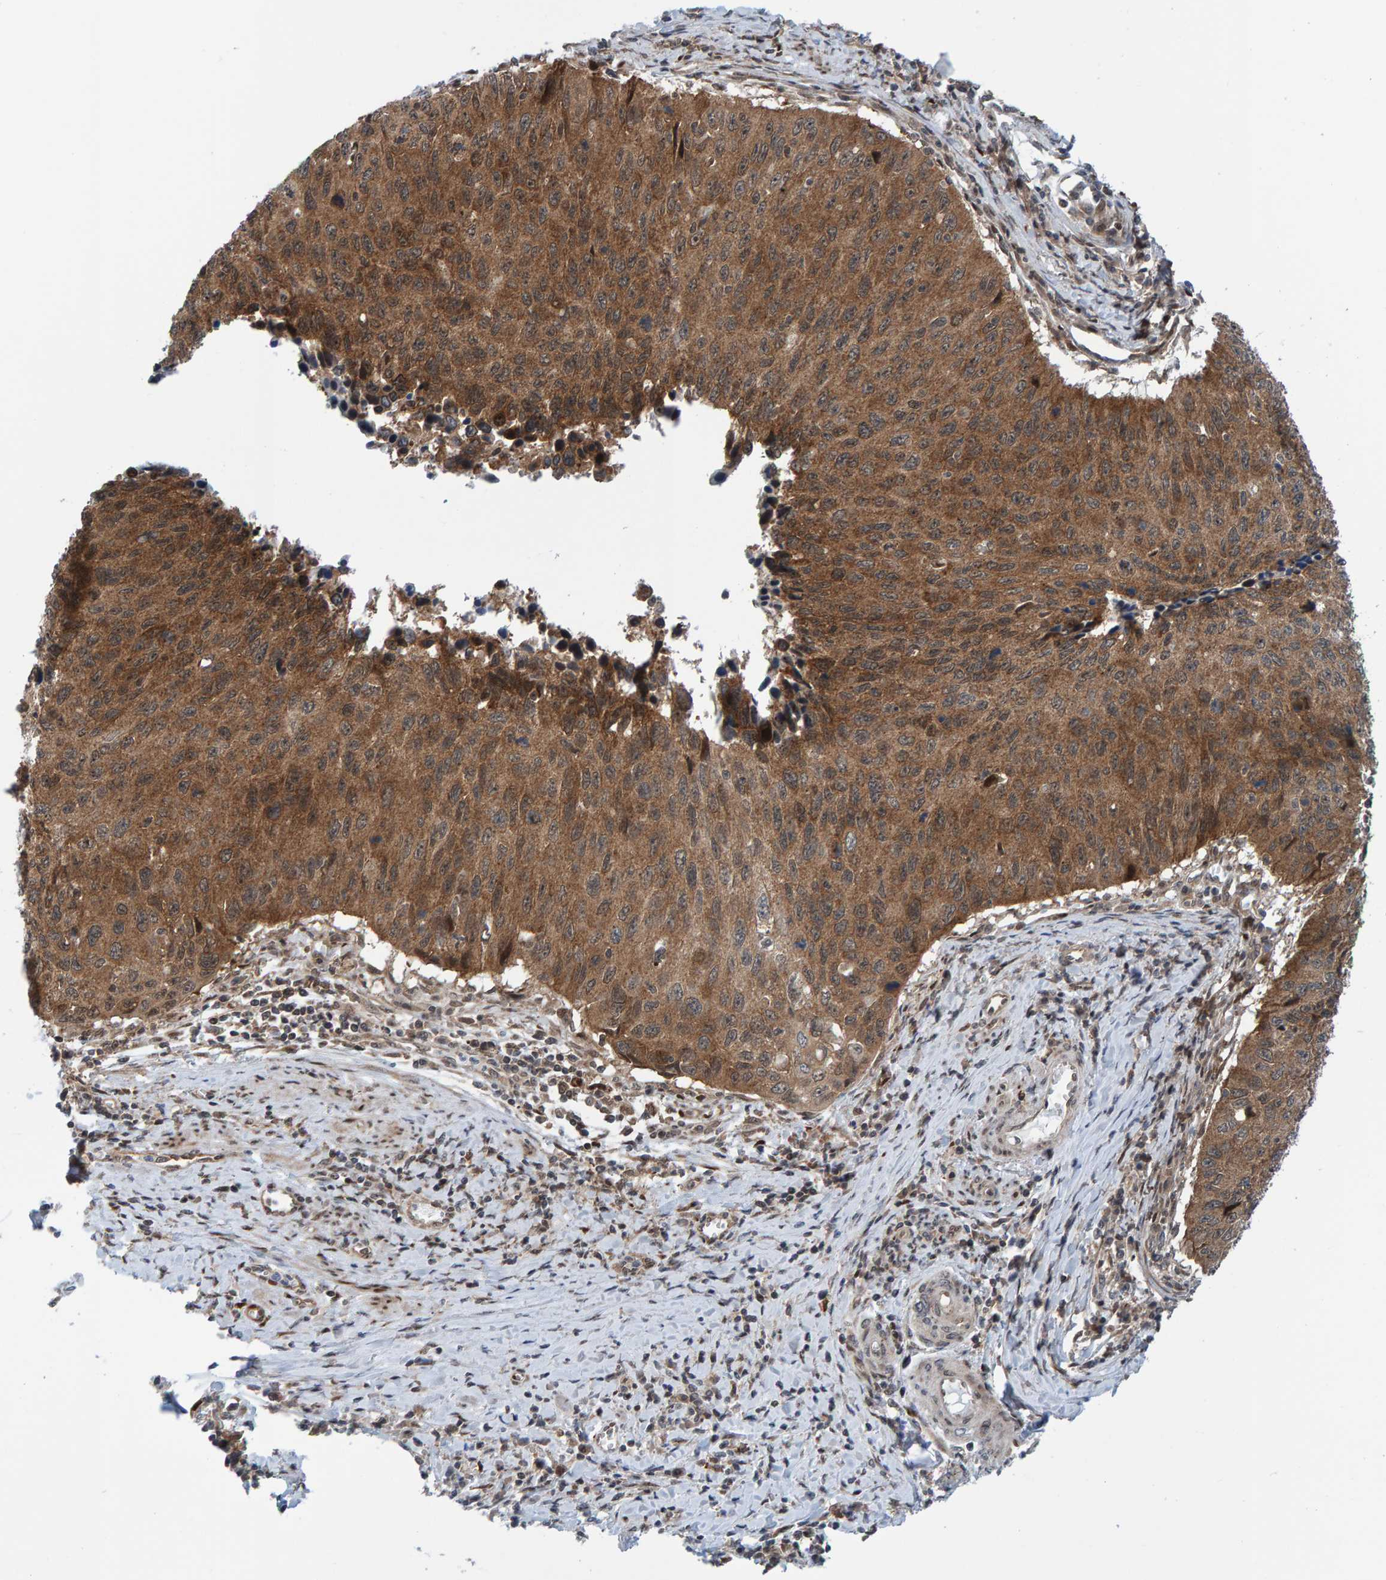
{"staining": {"intensity": "moderate", "quantity": ">75%", "location": "cytoplasmic/membranous"}, "tissue": "cervical cancer", "cell_type": "Tumor cells", "image_type": "cancer", "snomed": [{"axis": "morphology", "description": "Squamous cell carcinoma, NOS"}, {"axis": "topography", "description": "Cervix"}], "caption": "A medium amount of moderate cytoplasmic/membranous positivity is appreciated in about >75% of tumor cells in cervical squamous cell carcinoma tissue.", "gene": "ZNF366", "patient": {"sex": "female", "age": 53}}